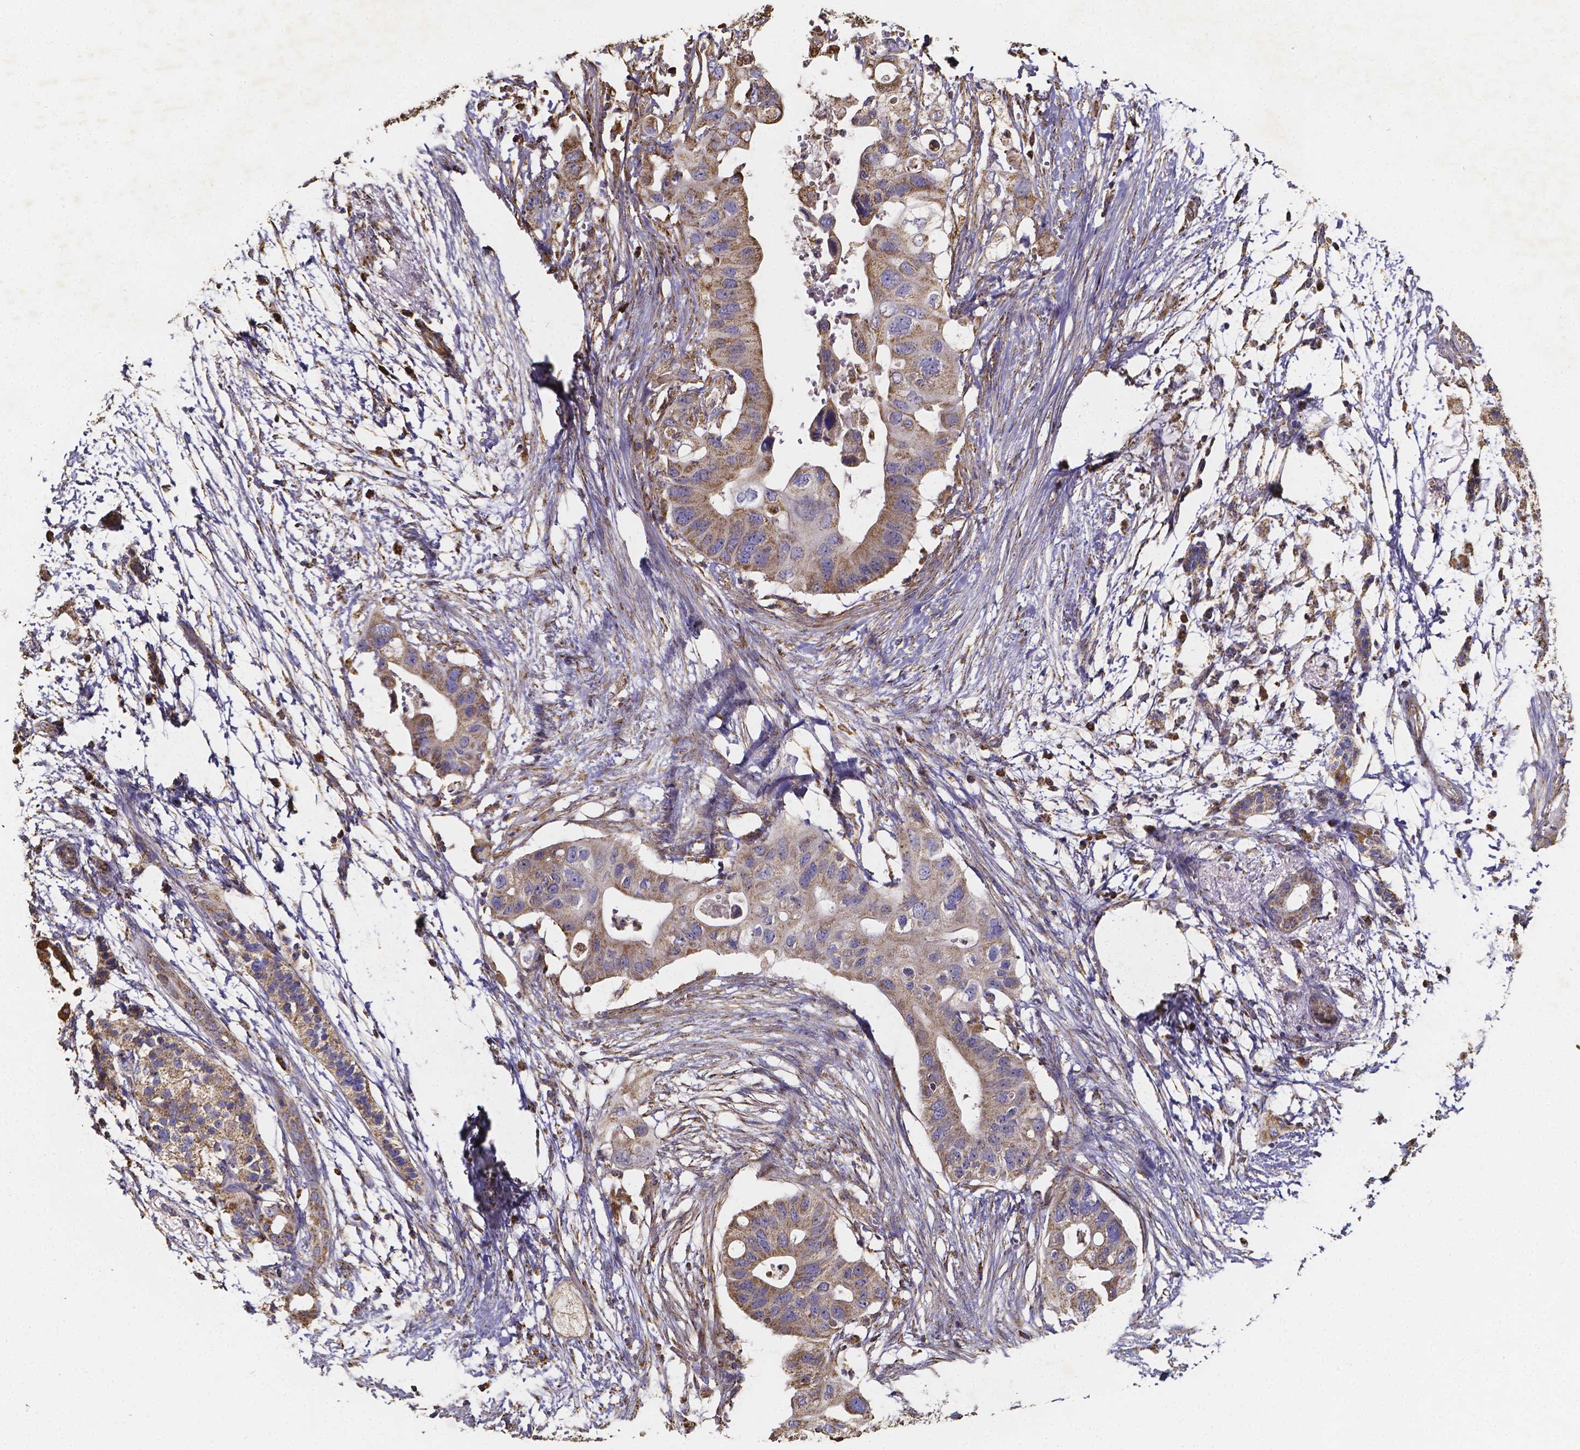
{"staining": {"intensity": "moderate", "quantity": ">75%", "location": "cytoplasmic/membranous"}, "tissue": "pancreatic cancer", "cell_type": "Tumor cells", "image_type": "cancer", "snomed": [{"axis": "morphology", "description": "Adenocarcinoma, NOS"}, {"axis": "topography", "description": "Pancreas"}], "caption": "IHC of pancreatic cancer (adenocarcinoma) shows medium levels of moderate cytoplasmic/membranous staining in about >75% of tumor cells.", "gene": "SLC35D2", "patient": {"sex": "female", "age": 72}}